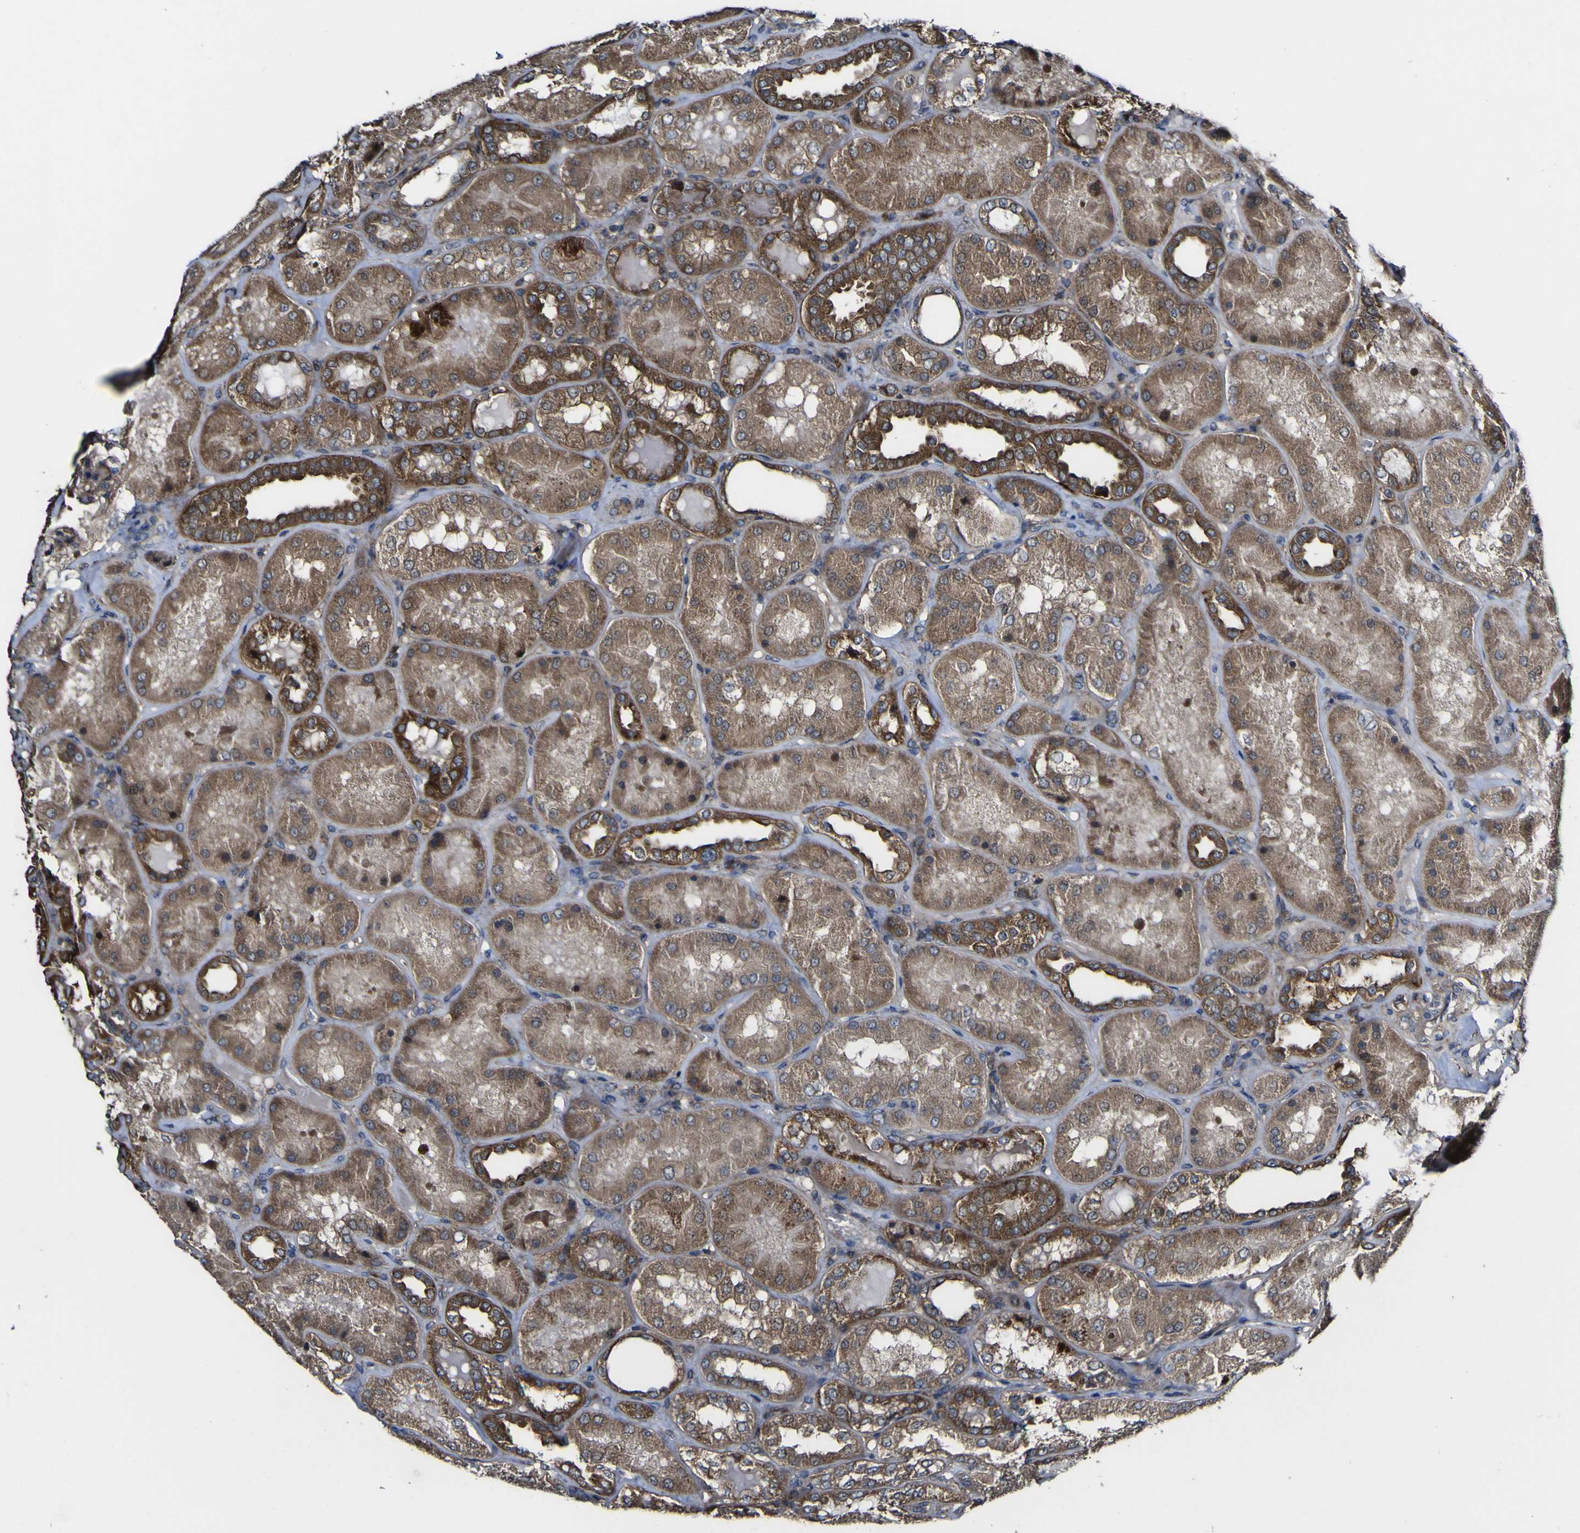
{"staining": {"intensity": "moderate", "quantity": ">75%", "location": "cytoplasmic/membranous"}, "tissue": "kidney", "cell_type": "Cells in glomeruli", "image_type": "normal", "snomed": [{"axis": "morphology", "description": "Normal tissue, NOS"}, {"axis": "topography", "description": "Kidney"}], "caption": "Approximately >75% of cells in glomeruli in unremarkable kidney reveal moderate cytoplasmic/membranous protein expression as visualized by brown immunohistochemical staining.", "gene": "NAALADL2", "patient": {"sex": "female", "age": 56}}